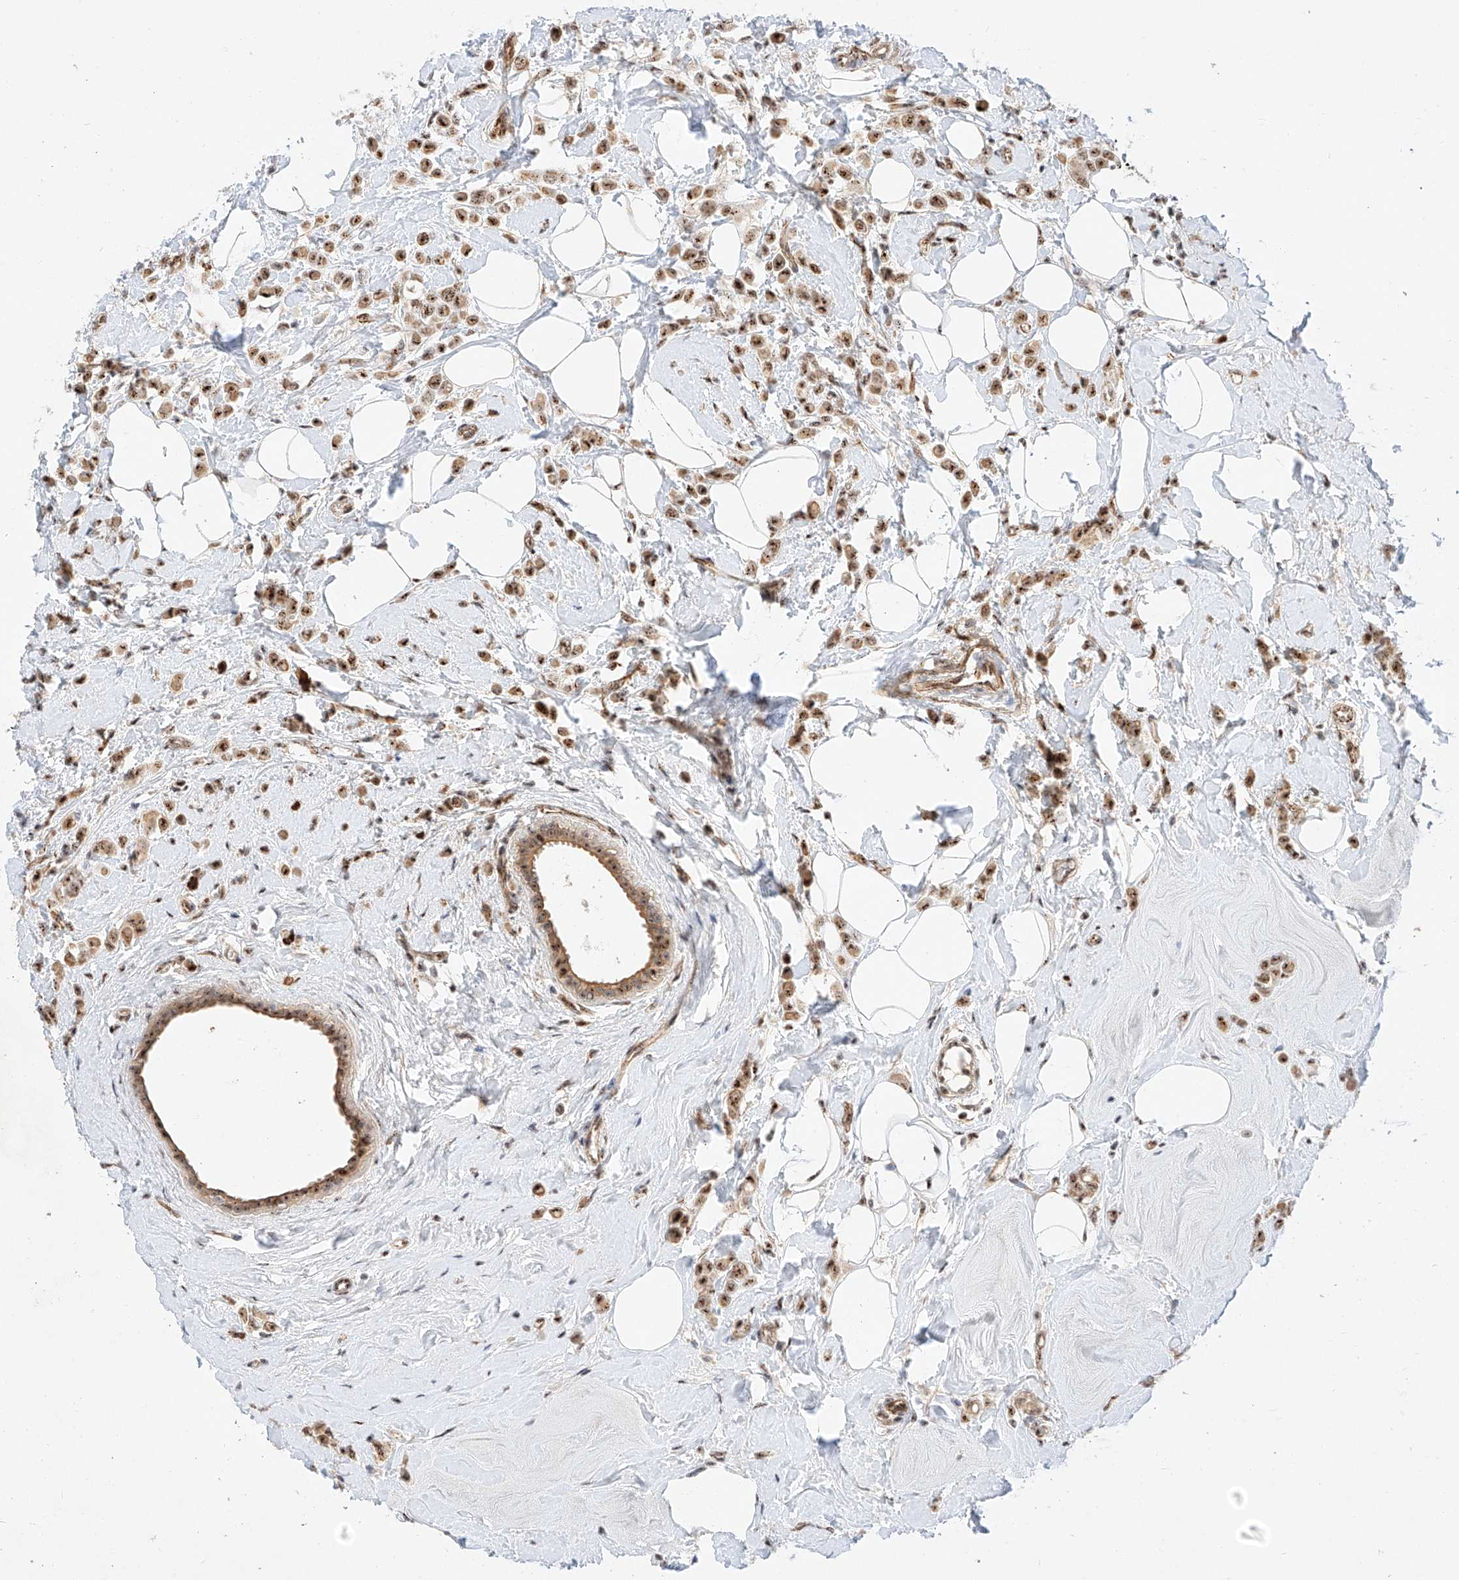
{"staining": {"intensity": "moderate", "quantity": ">75%", "location": "cytoplasmic/membranous,nuclear"}, "tissue": "breast cancer", "cell_type": "Tumor cells", "image_type": "cancer", "snomed": [{"axis": "morphology", "description": "Lobular carcinoma"}, {"axis": "topography", "description": "Breast"}], "caption": "Breast lobular carcinoma stained with DAB immunohistochemistry (IHC) displays medium levels of moderate cytoplasmic/membranous and nuclear expression in approximately >75% of tumor cells.", "gene": "ATXN7L2", "patient": {"sex": "female", "age": 47}}